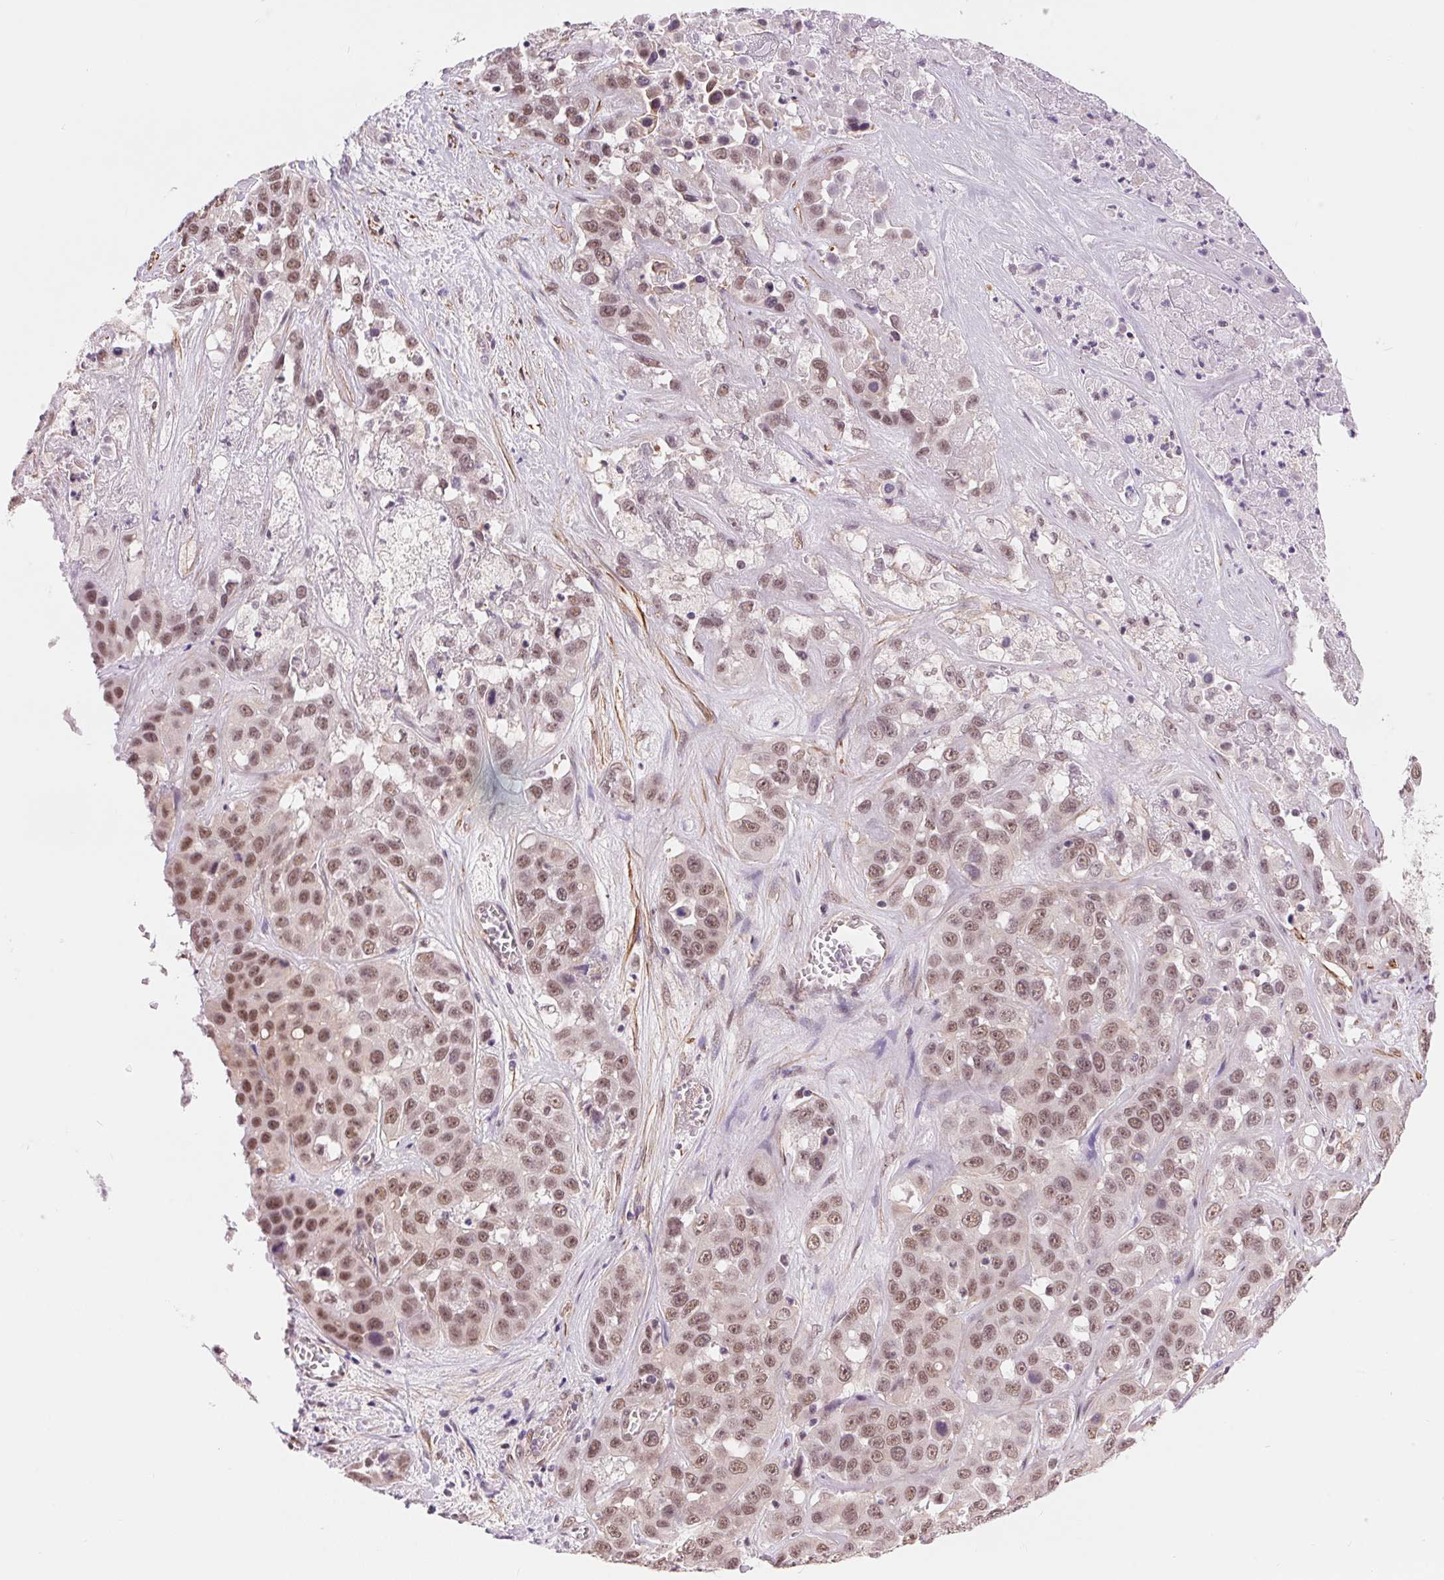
{"staining": {"intensity": "moderate", "quantity": ">75%", "location": "nuclear"}, "tissue": "liver cancer", "cell_type": "Tumor cells", "image_type": "cancer", "snomed": [{"axis": "morphology", "description": "Cholangiocarcinoma"}, {"axis": "topography", "description": "Liver"}], "caption": "Immunohistochemistry (IHC) histopathology image of neoplastic tissue: human liver cholangiocarcinoma stained using immunohistochemistry (IHC) reveals medium levels of moderate protein expression localized specifically in the nuclear of tumor cells, appearing as a nuclear brown color.", "gene": "BCAT1", "patient": {"sex": "female", "age": 52}}